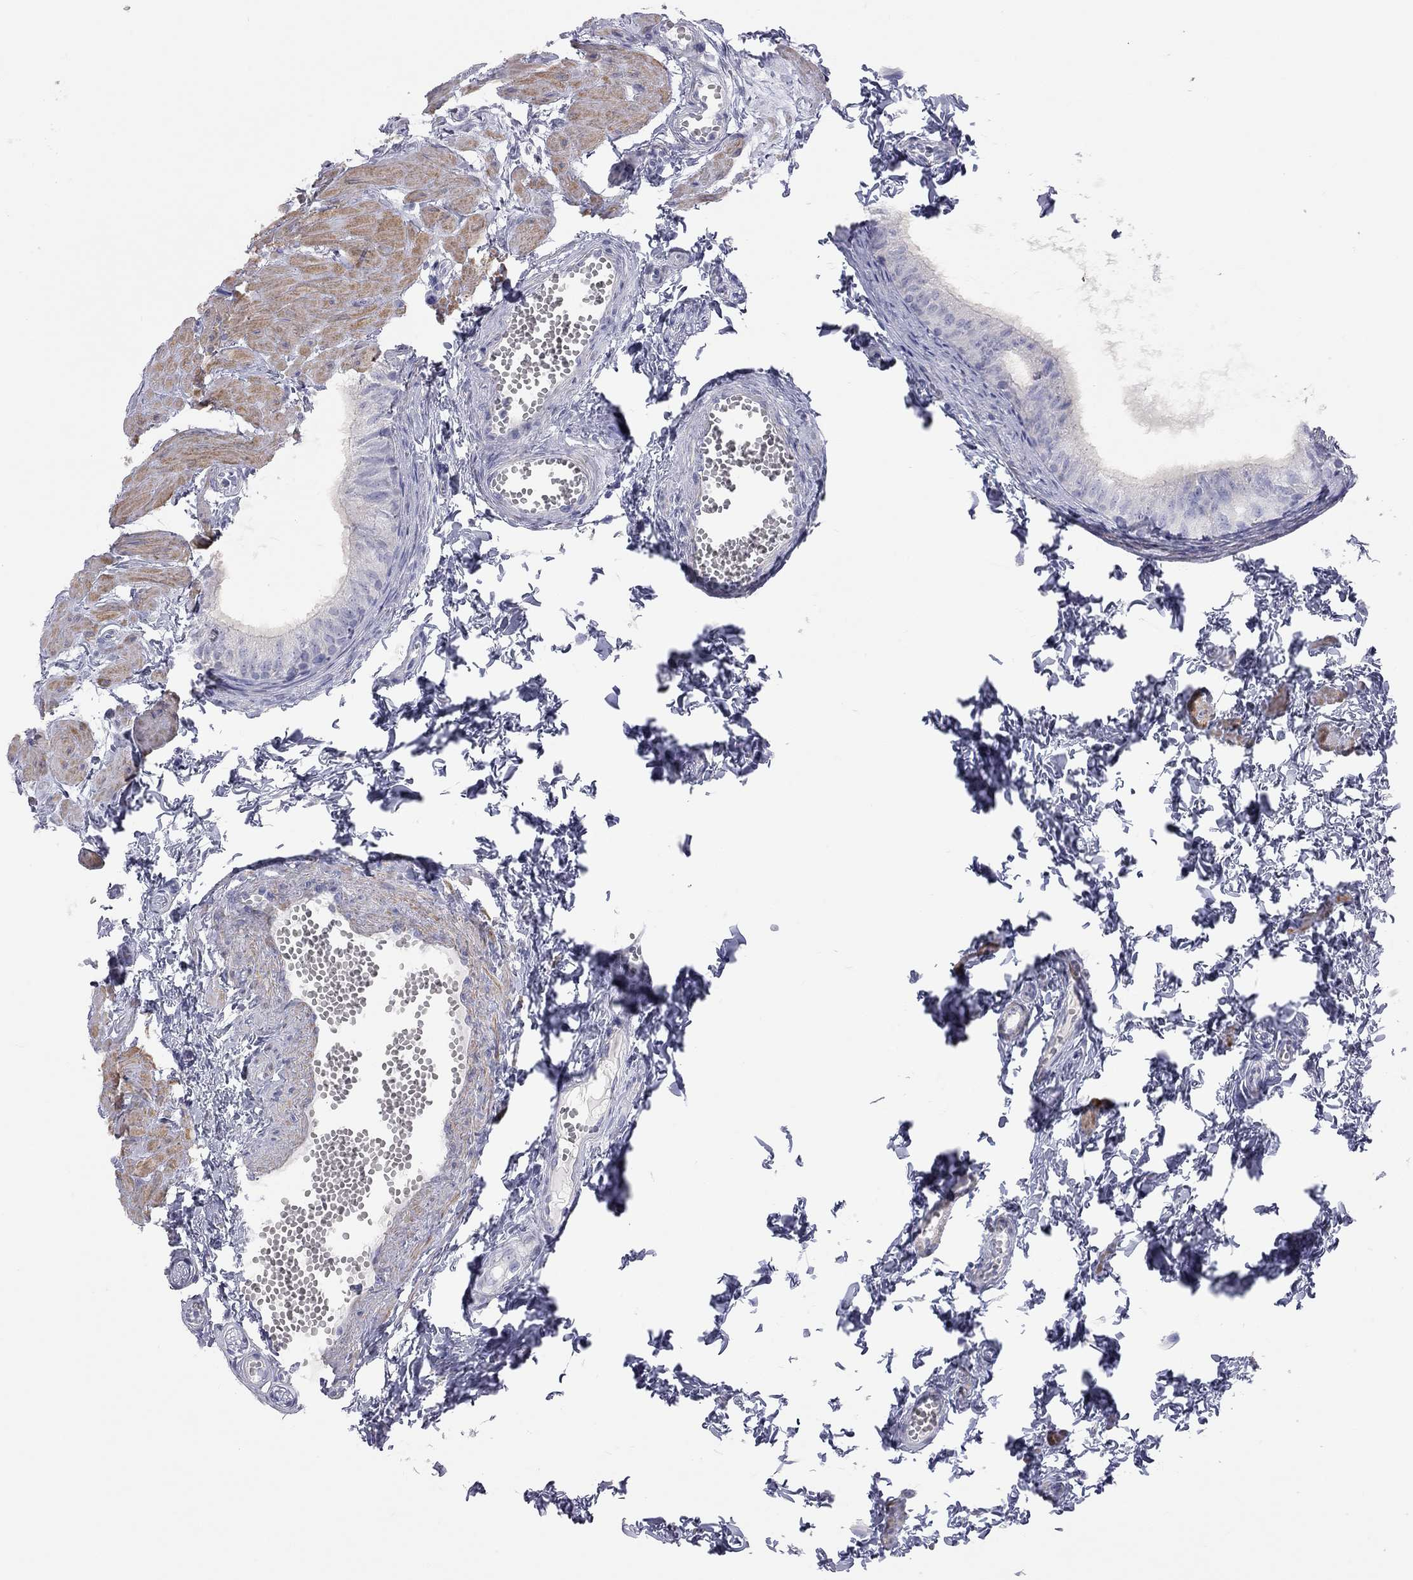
{"staining": {"intensity": "negative", "quantity": "none", "location": "none"}, "tissue": "epididymis", "cell_type": "Glandular cells", "image_type": "normal", "snomed": [{"axis": "morphology", "description": "Normal tissue, NOS"}, {"axis": "topography", "description": "Epididymis"}], "caption": "The image shows no significant positivity in glandular cells of epididymis.", "gene": "ADCYAP1", "patient": {"sex": "male", "age": 22}}